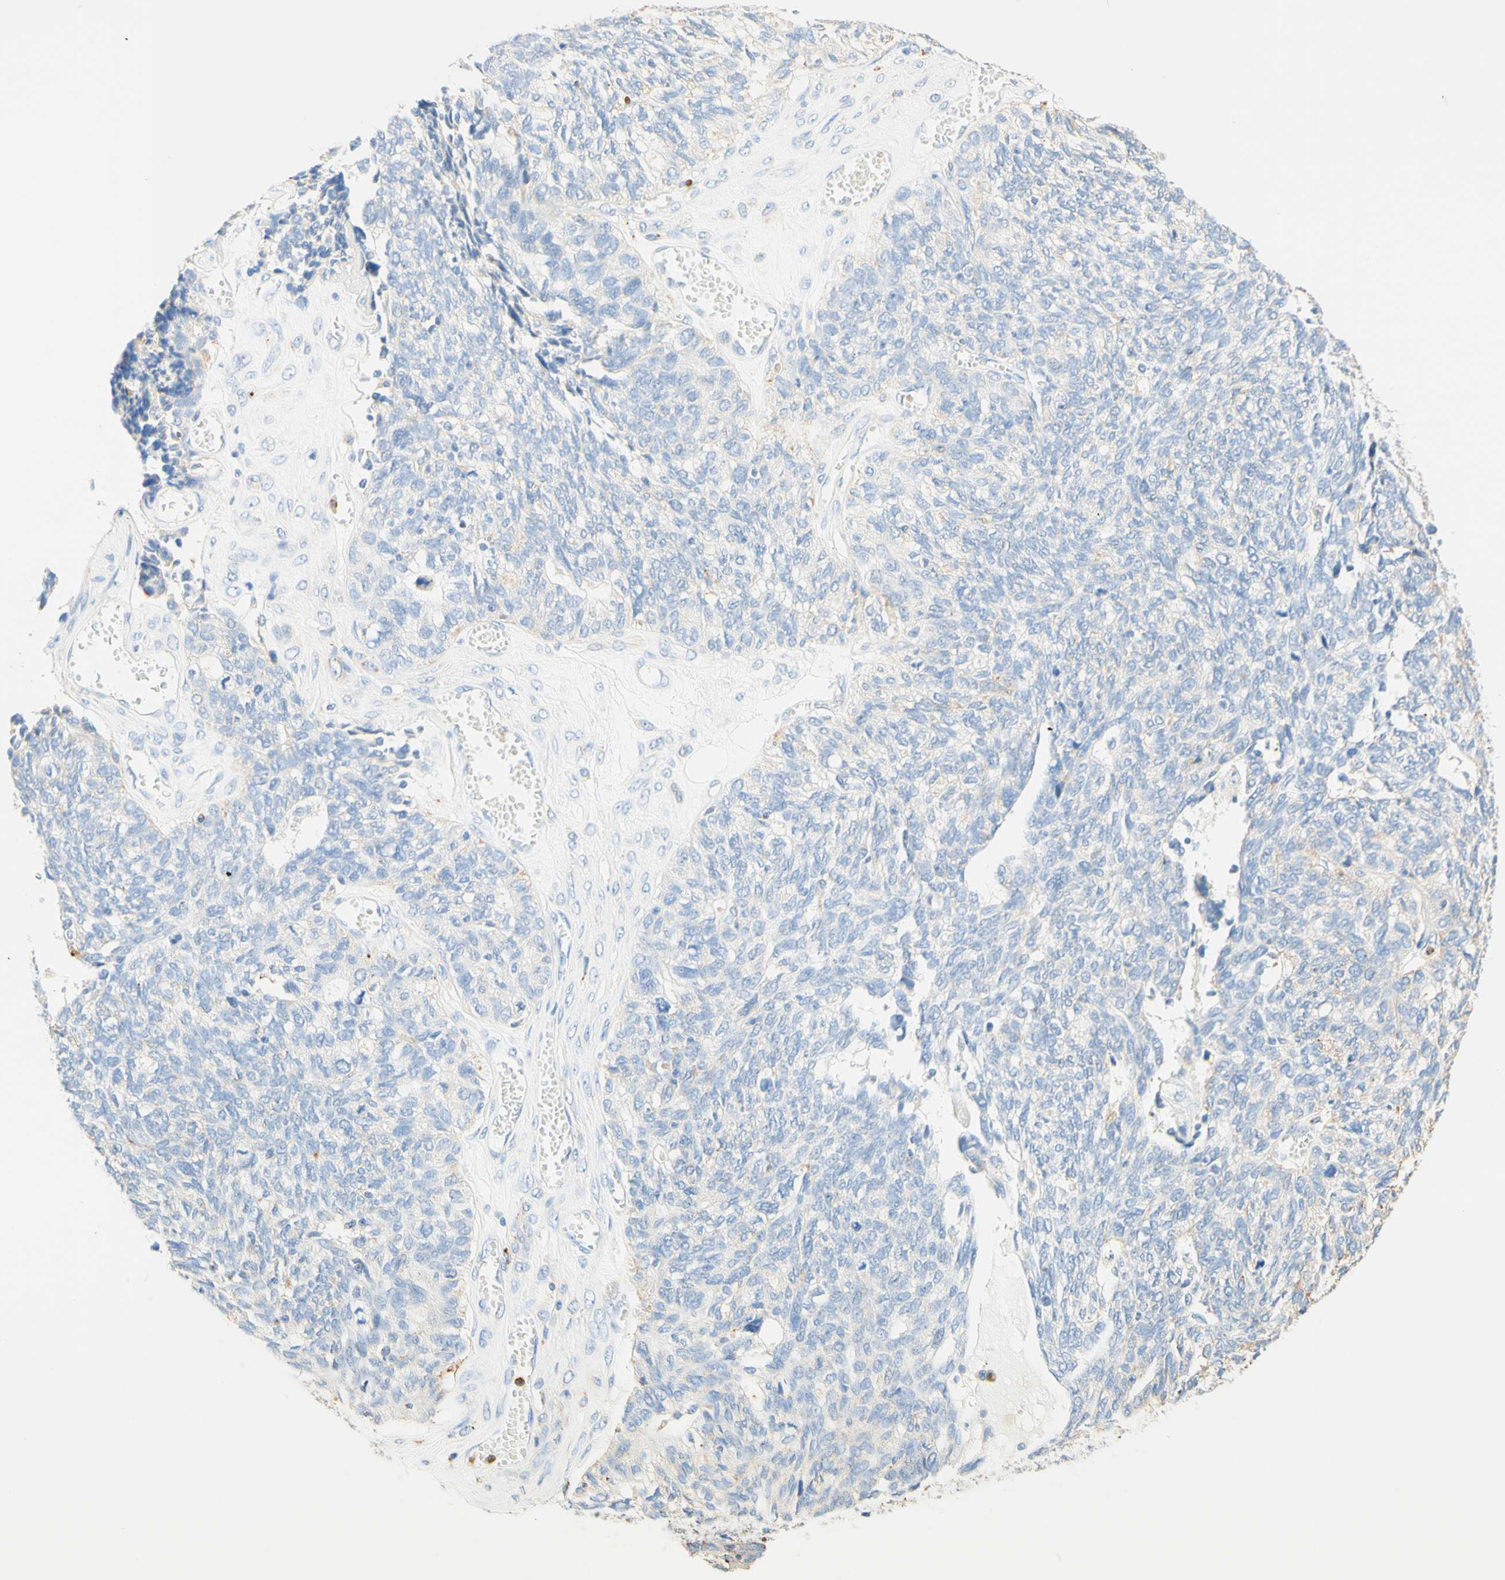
{"staining": {"intensity": "negative", "quantity": "none", "location": "none"}, "tissue": "ovarian cancer", "cell_type": "Tumor cells", "image_type": "cancer", "snomed": [{"axis": "morphology", "description": "Cystadenocarcinoma, serous, NOS"}, {"axis": "topography", "description": "Ovary"}], "caption": "Immunohistochemical staining of ovarian cancer (serous cystadenocarcinoma) shows no significant staining in tumor cells.", "gene": "CD63", "patient": {"sex": "female", "age": 79}}